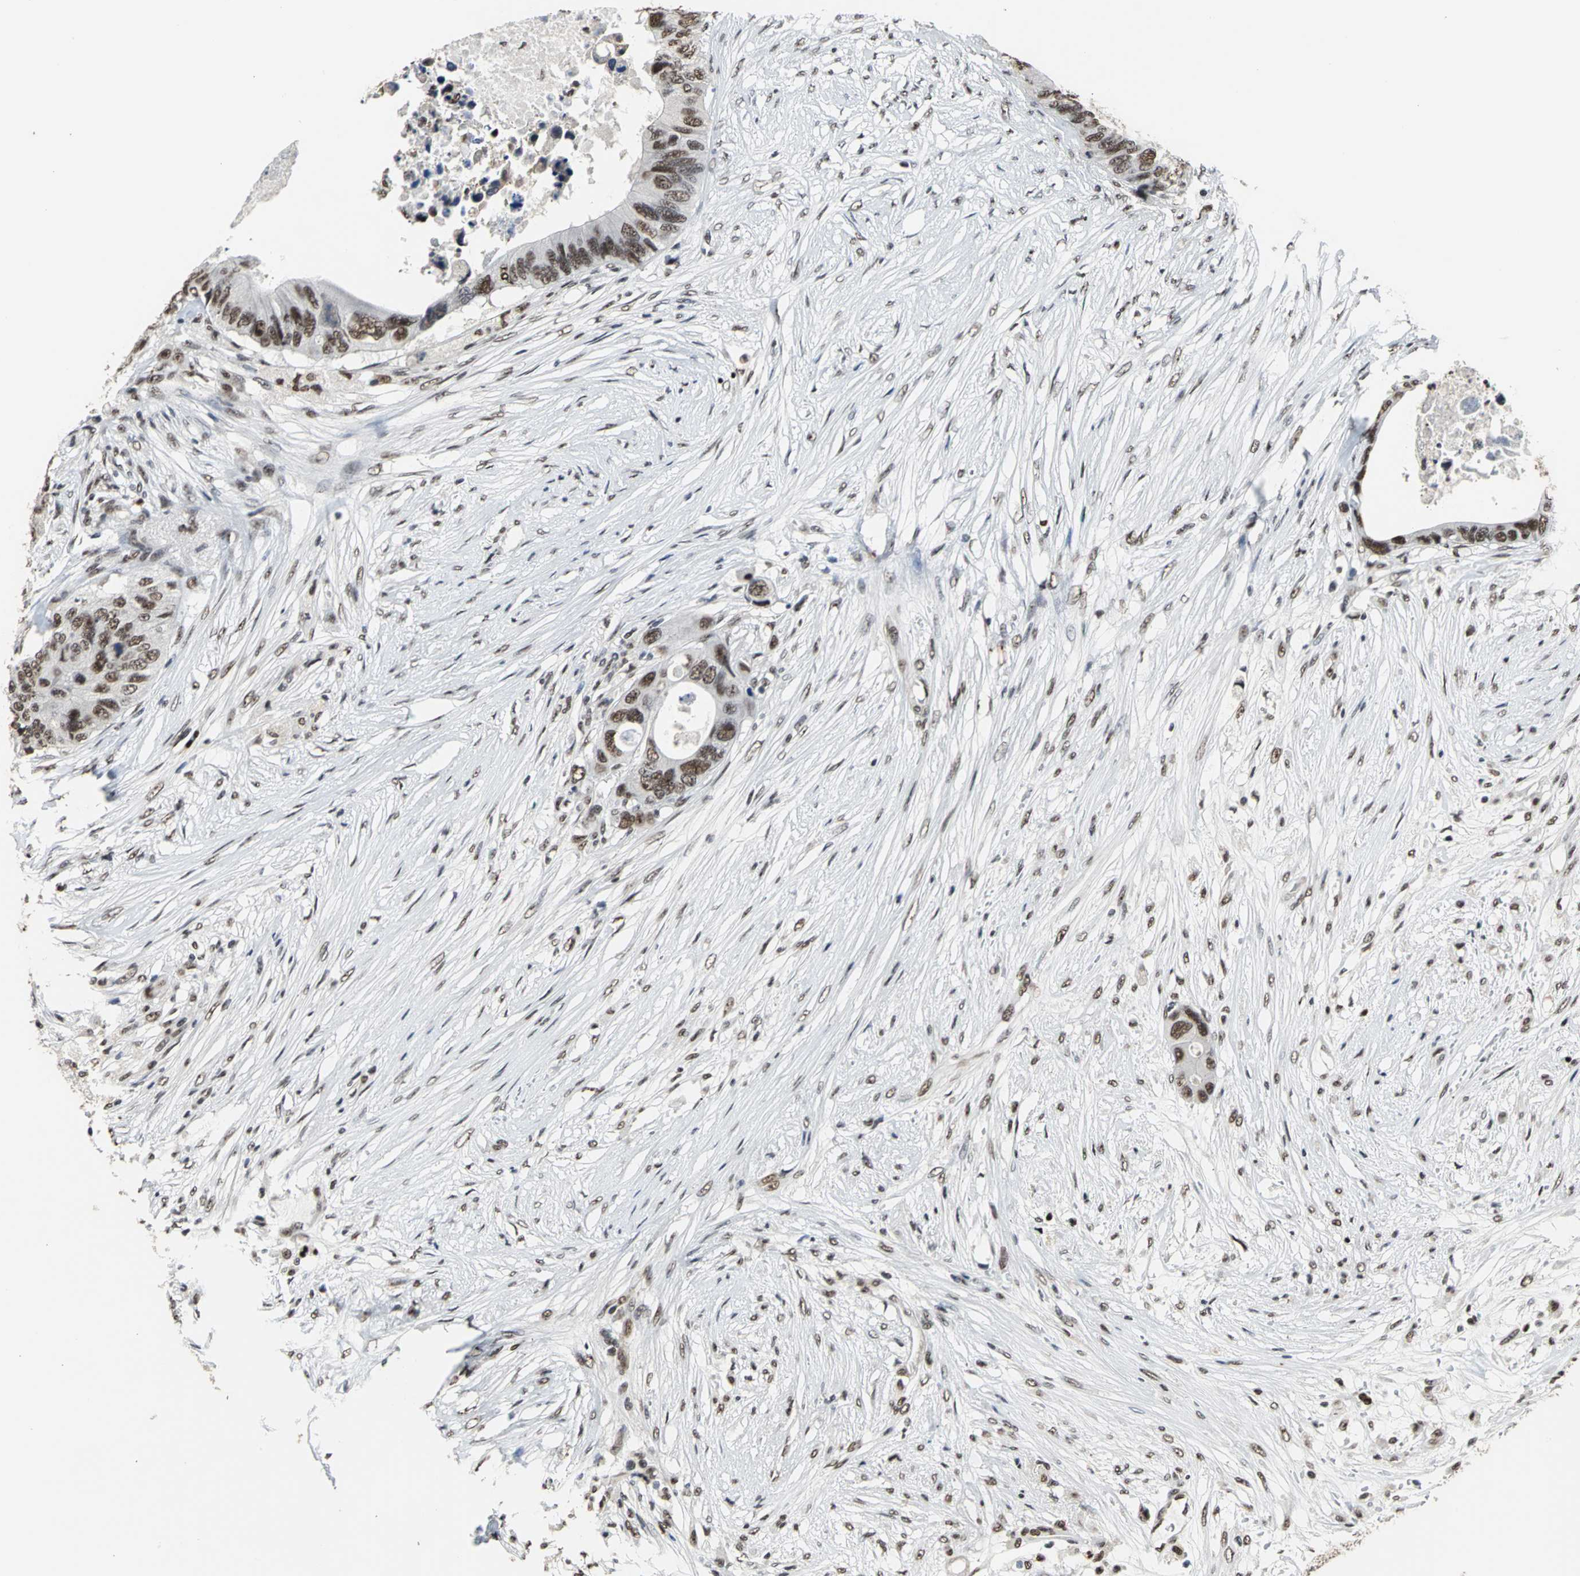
{"staining": {"intensity": "strong", "quantity": ">75%", "location": "nuclear"}, "tissue": "colorectal cancer", "cell_type": "Tumor cells", "image_type": "cancer", "snomed": [{"axis": "morphology", "description": "Adenocarcinoma, NOS"}, {"axis": "topography", "description": "Colon"}], "caption": "Approximately >75% of tumor cells in colorectal cancer (adenocarcinoma) display strong nuclear protein expression as visualized by brown immunohistochemical staining.", "gene": "CCDC88C", "patient": {"sex": "male", "age": 71}}